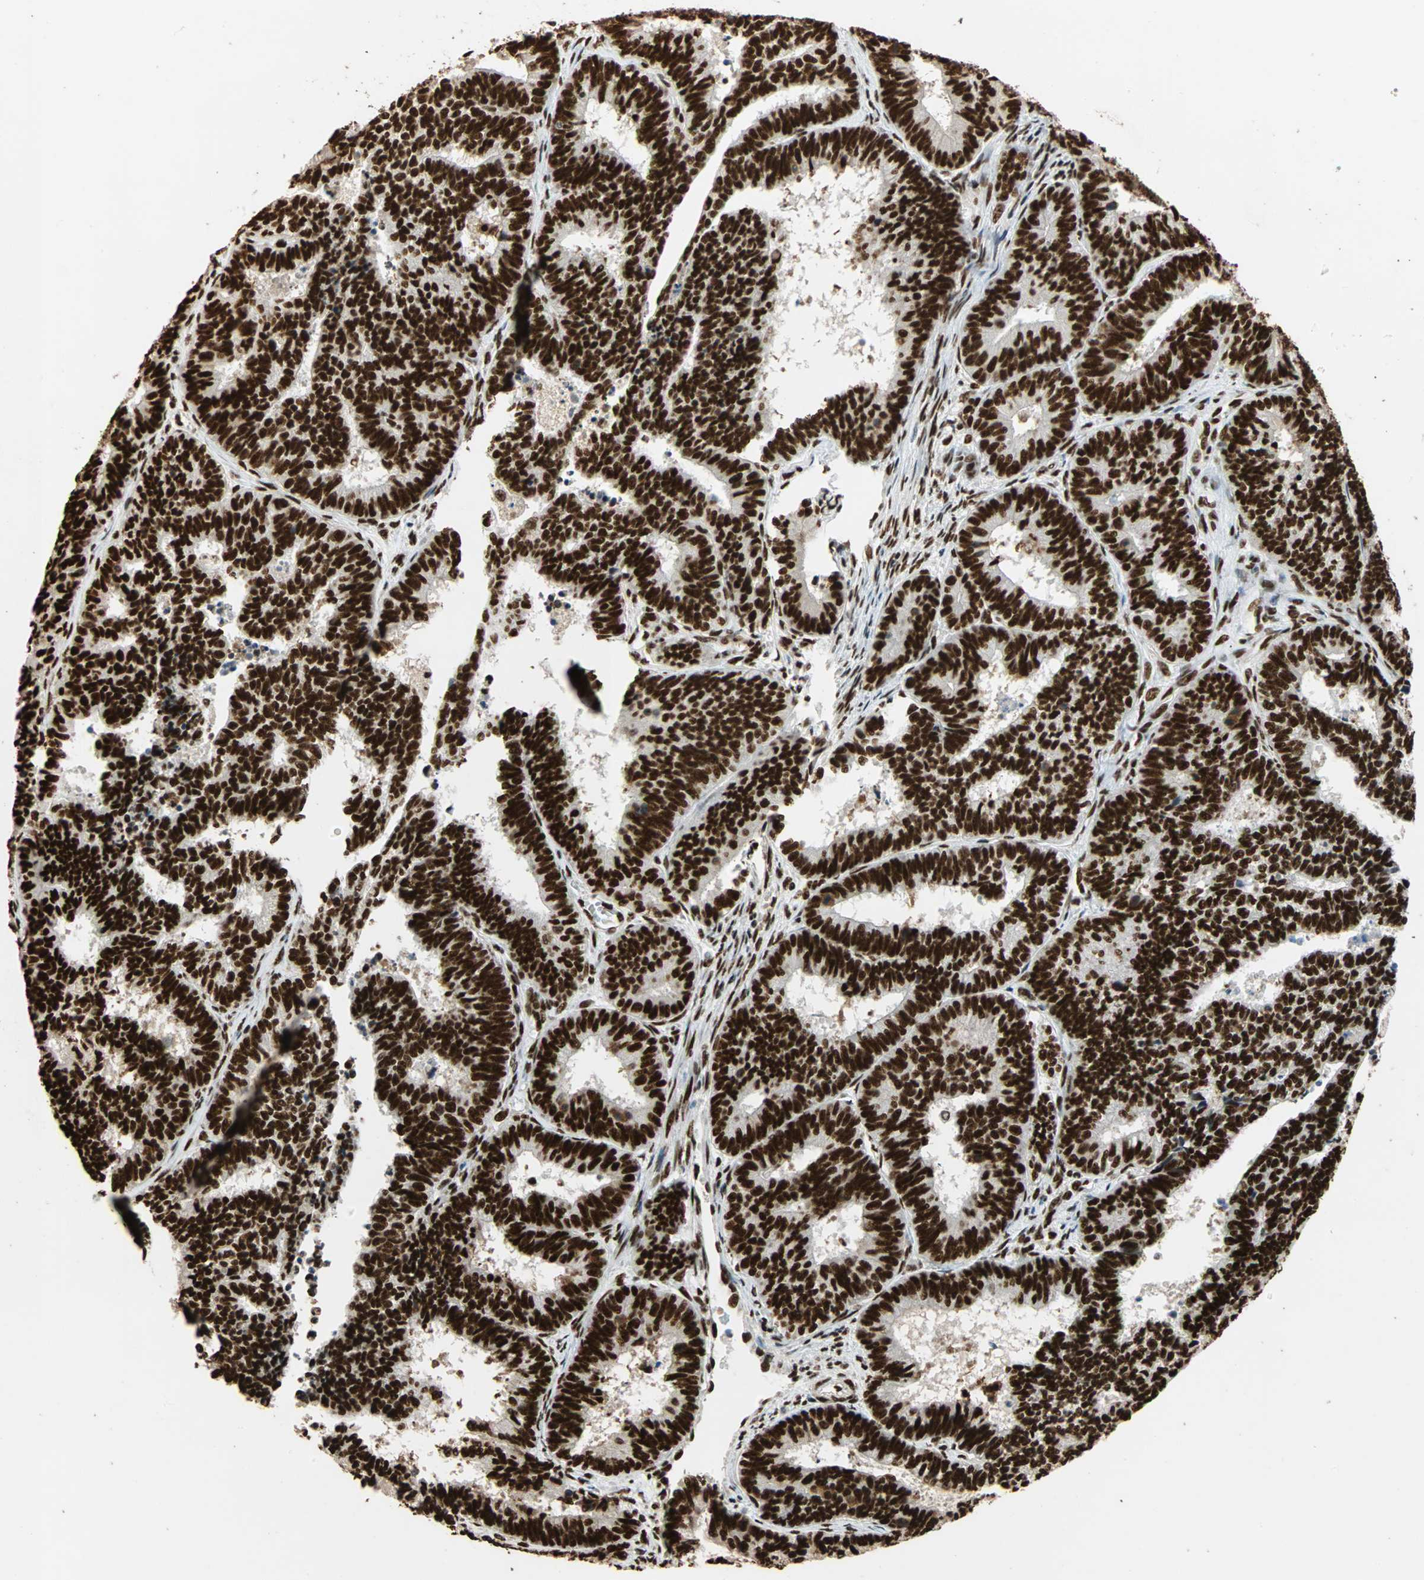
{"staining": {"intensity": "strong", "quantity": ">75%", "location": "nuclear"}, "tissue": "endometrial cancer", "cell_type": "Tumor cells", "image_type": "cancer", "snomed": [{"axis": "morphology", "description": "Adenocarcinoma, NOS"}, {"axis": "topography", "description": "Endometrium"}], "caption": "This micrograph shows endometrial cancer (adenocarcinoma) stained with immunohistochemistry to label a protein in brown. The nuclear of tumor cells show strong positivity for the protein. Nuclei are counter-stained blue.", "gene": "ILF2", "patient": {"sex": "female", "age": 70}}